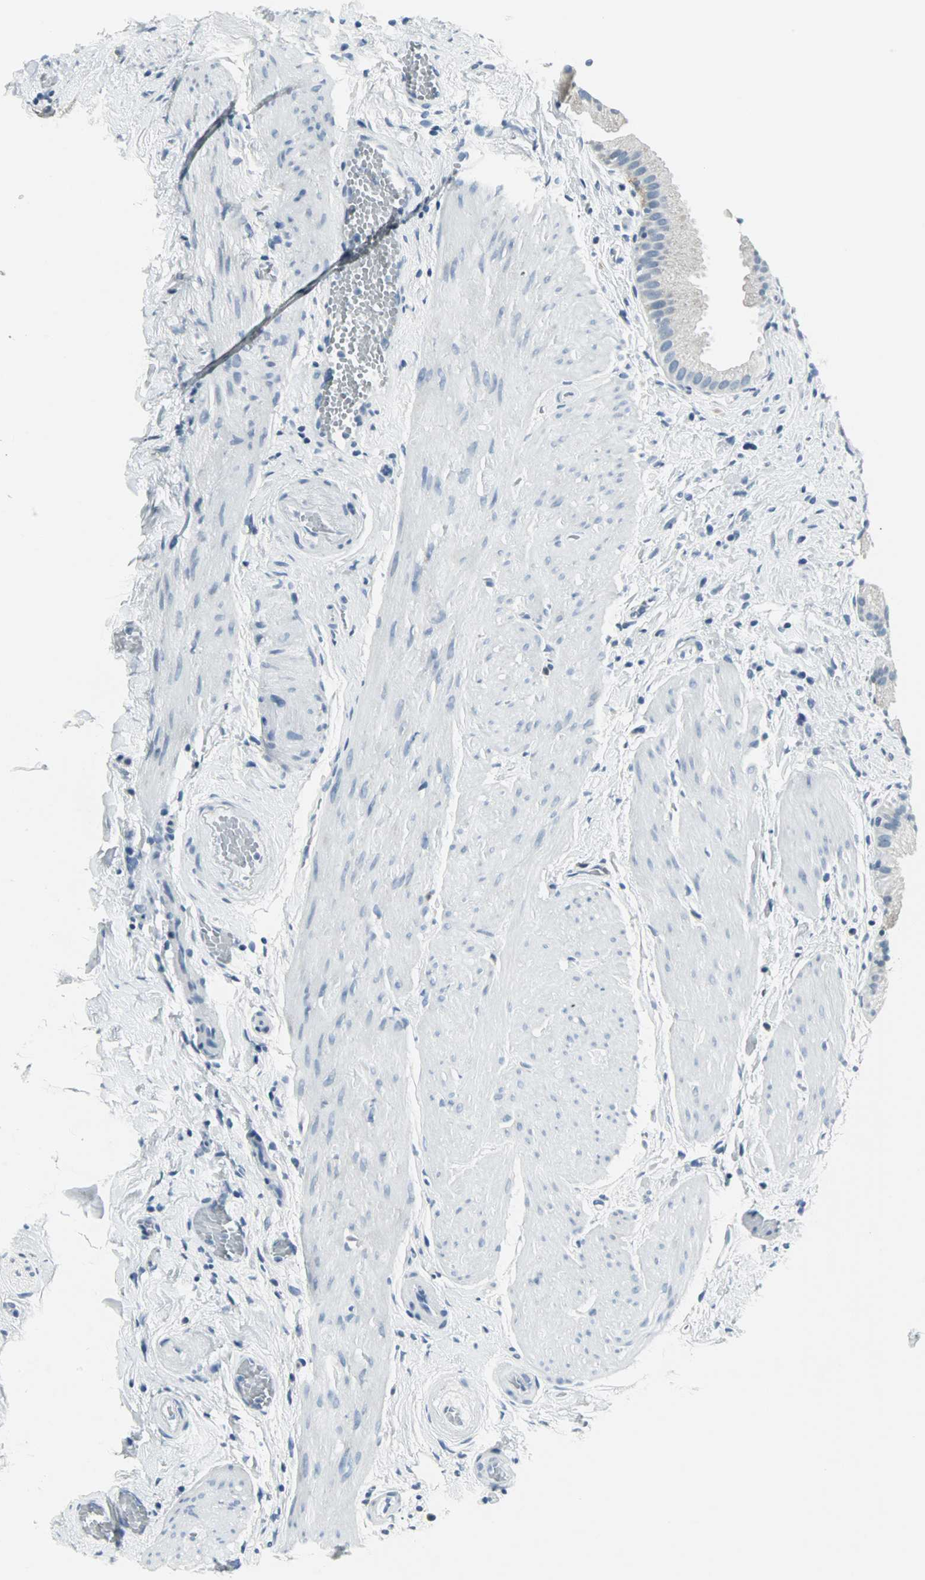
{"staining": {"intensity": "negative", "quantity": "none", "location": "none"}, "tissue": "gallbladder", "cell_type": "Glandular cells", "image_type": "normal", "snomed": [{"axis": "morphology", "description": "Normal tissue, NOS"}, {"axis": "topography", "description": "Gallbladder"}], "caption": "The IHC photomicrograph has no significant staining in glandular cells of gallbladder.", "gene": "SLC2A5", "patient": {"sex": "female", "age": 63}}